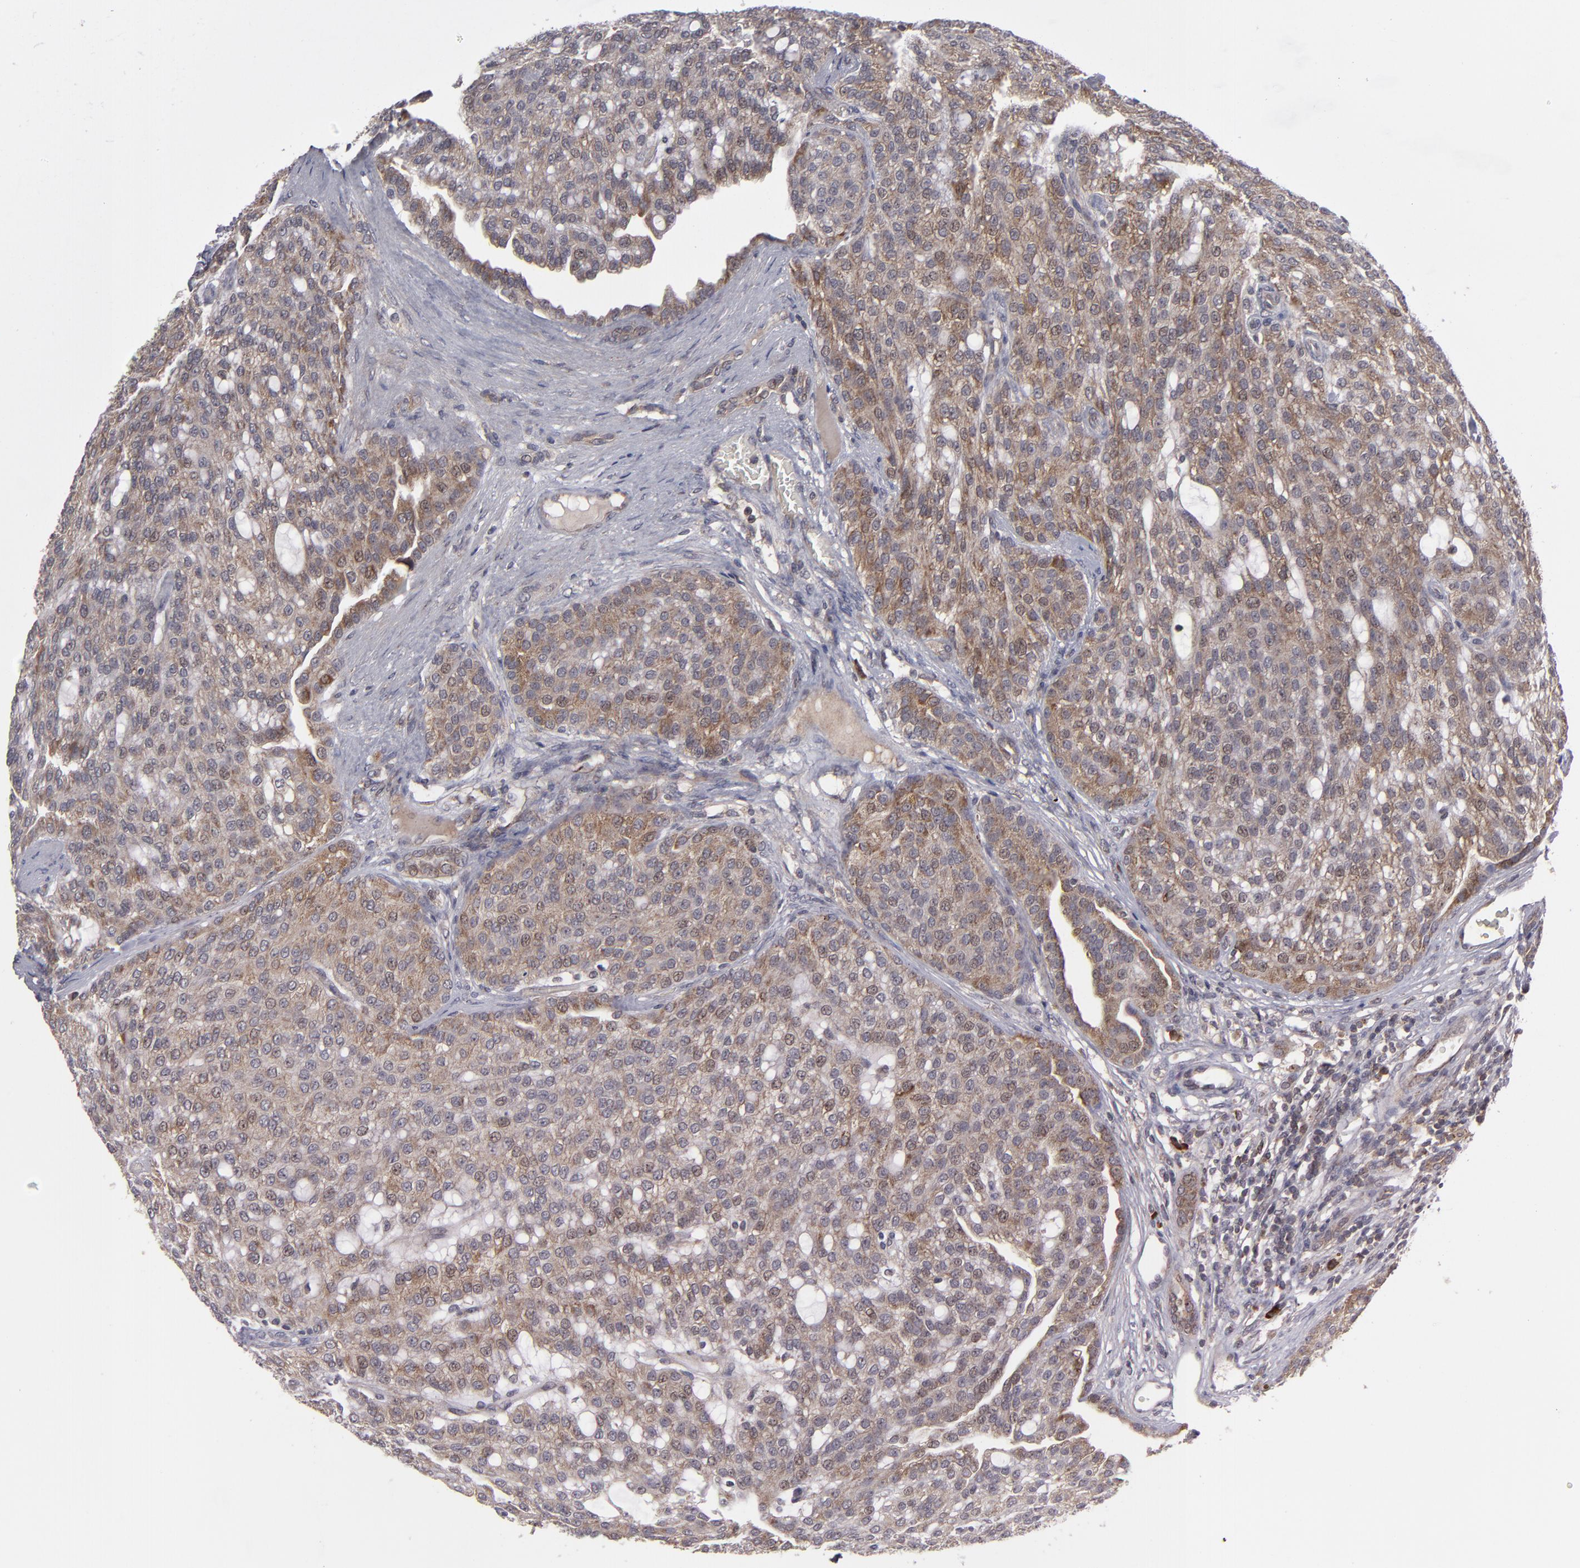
{"staining": {"intensity": "weak", "quantity": ">75%", "location": "cytoplasmic/membranous"}, "tissue": "renal cancer", "cell_type": "Tumor cells", "image_type": "cancer", "snomed": [{"axis": "morphology", "description": "Adenocarcinoma, NOS"}, {"axis": "topography", "description": "Kidney"}], "caption": "Weak cytoplasmic/membranous positivity is present in approximately >75% of tumor cells in adenocarcinoma (renal). (Stains: DAB in brown, nuclei in blue, Microscopy: brightfield microscopy at high magnification).", "gene": "GLCCI1", "patient": {"sex": "male", "age": 63}}